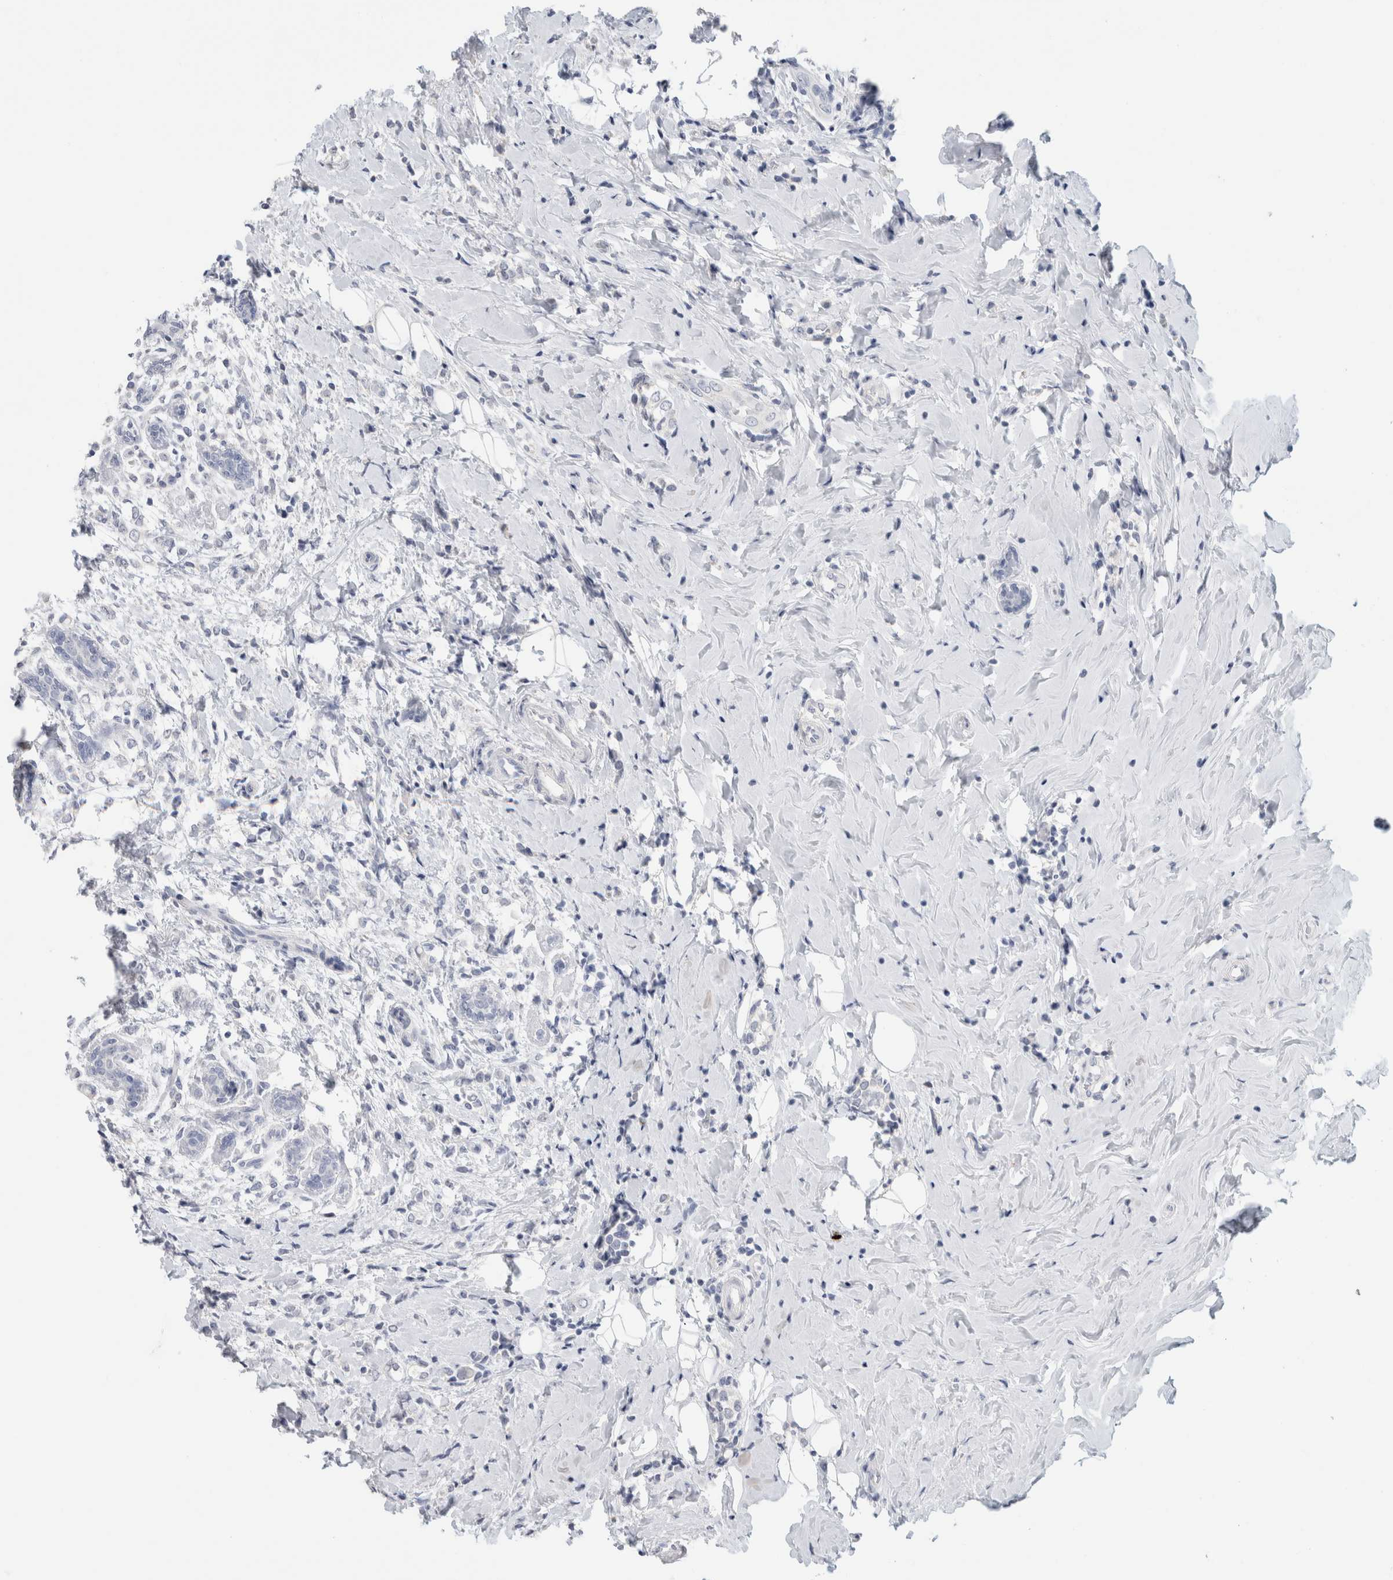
{"staining": {"intensity": "negative", "quantity": "none", "location": "none"}, "tissue": "breast cancer", "cell_type": "Tumor cells", "image_type": "cancer", "snomed": [{"axis": "morphology", "description": "Normal tissue, NOS"}, {"axis": "morphology", "description": "Lobular carcinoma"}, {"axis": "topography", "description": "Breast"}], "caption": "An image of breast cancer (lobular carcinoma) stained for a protein demonstrates no brown staining in tumor cells. The staining was performed using DAB to visualize the protein expression in brown, while the nuclei were stained in blue with hematoxylin (Magnification: 20x).", "gene": "BCAN", "patient": {"sex": "female", "age": 47}}